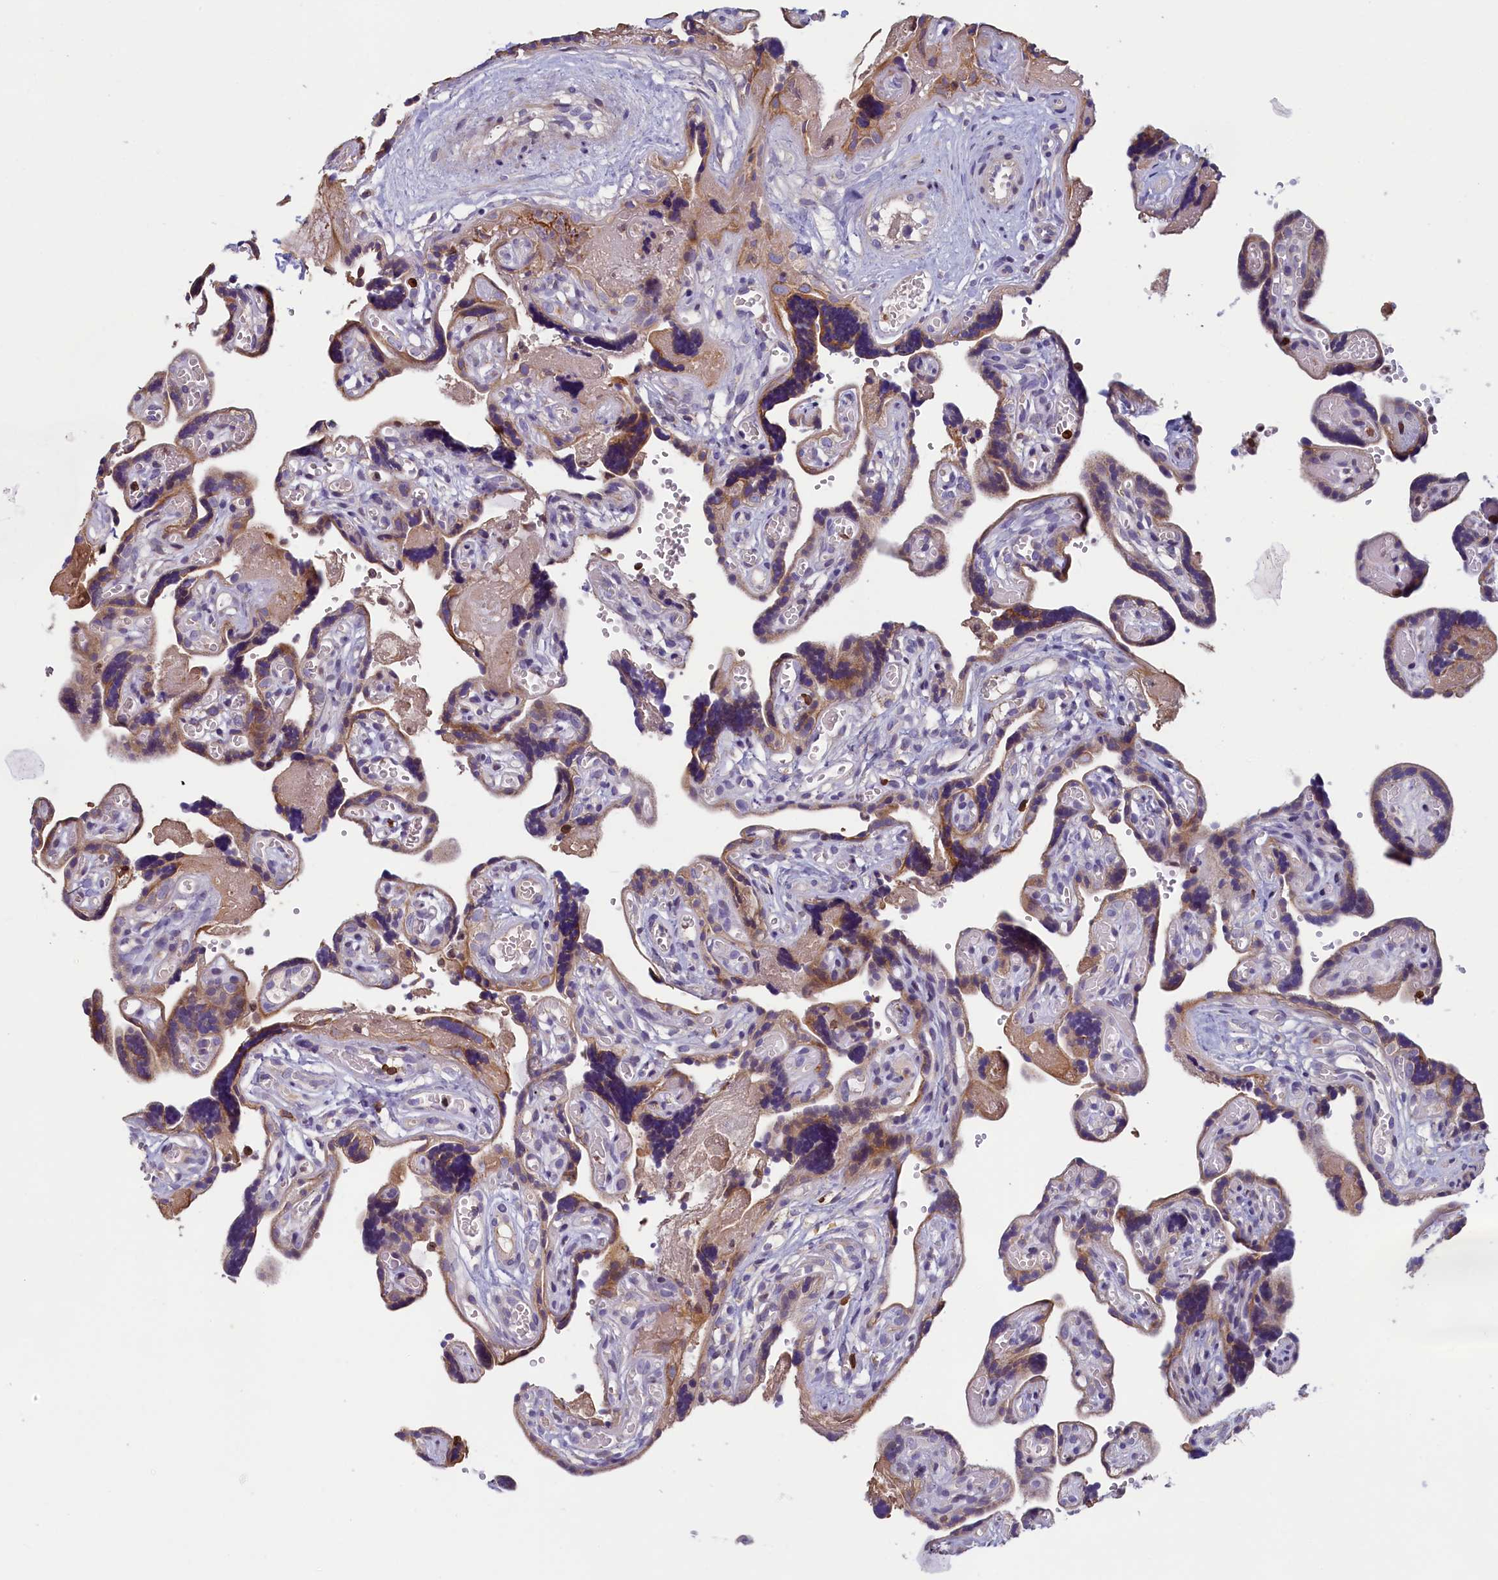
{"staining": {"intensity": "moderate", "quantity": ">75%", "location": "cytoplasmic/membranous"}, "tissue": "placenta", "cell_type": "Trophoblastic cells", "image_type": "normal", "snomed": [{"axis": "morphology", "description": "Normal tissue, NOS"}, {"axis": "topography", "description": "Placenta"}], "caption": "Brown immunohistochemical staining in normal placenta demonstrates moderate cytoplasmic/membranous expression in about >75% of trophoblastic cells. (DAB = brown stain, brightfield microscopy at high magnification).", "gene": "TRAF3IP3", "patient": {"sex": "female", "age": 30}}